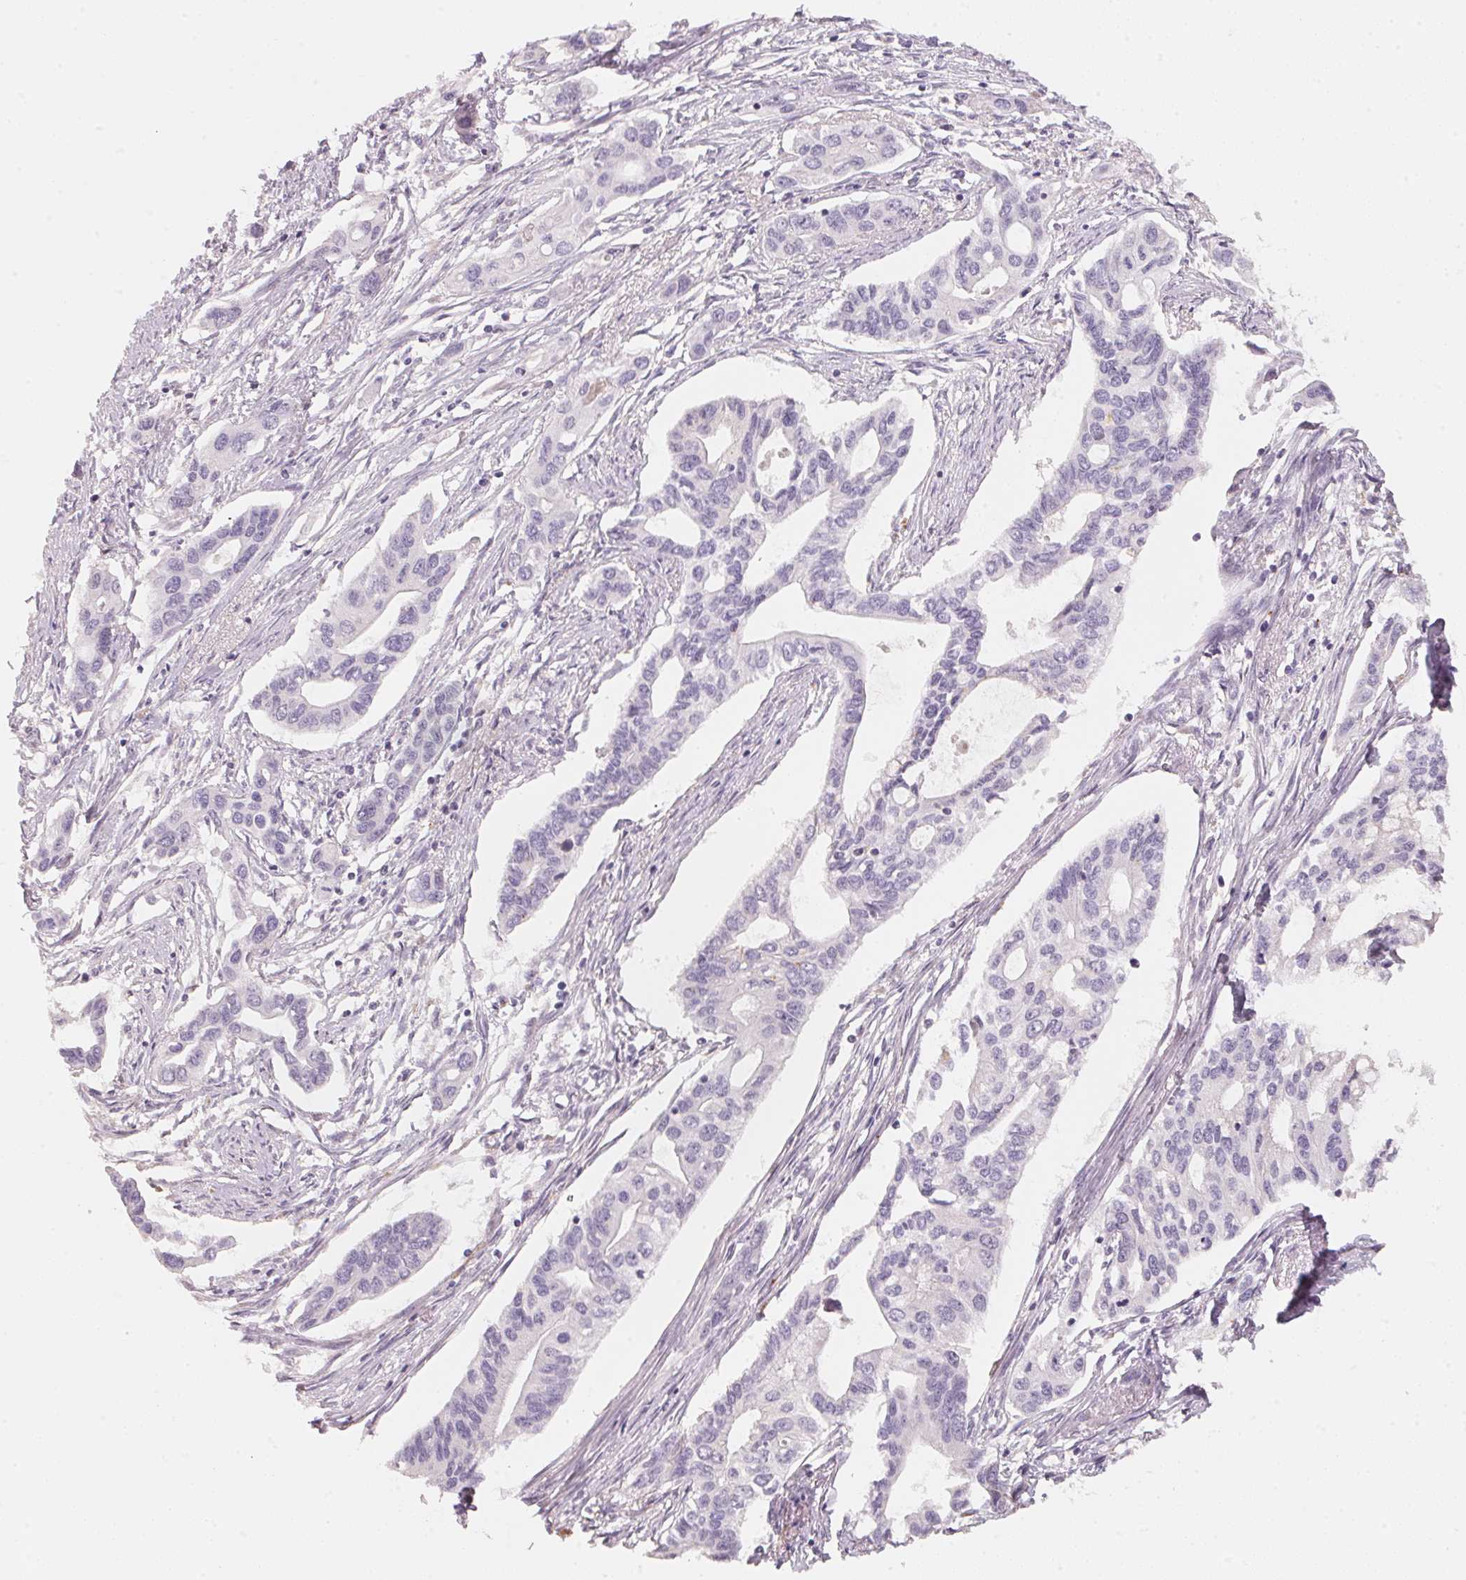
{"staining": {"intensity": "negative", "quantity": "none", "location": "none"}, "tissue": "pancreatic cancer", "cell_type": "Tumor cells", "image_type": "cancer", "snomed": [{"axis": "morphology", "description": "Adenocarcinoma, NOS"}, {"axis": "topography", "description": "Pancreas"}], "caption": "An immunohistochemistry (IHC) histopathology image of pancreatic cancer (adenocarcinoma) is shown. There is no staining in tumor cells of pancreatic cancer (adenocarcinoma).", "gene": "TREH", "patient": {"sex": "male", "age": 60}}